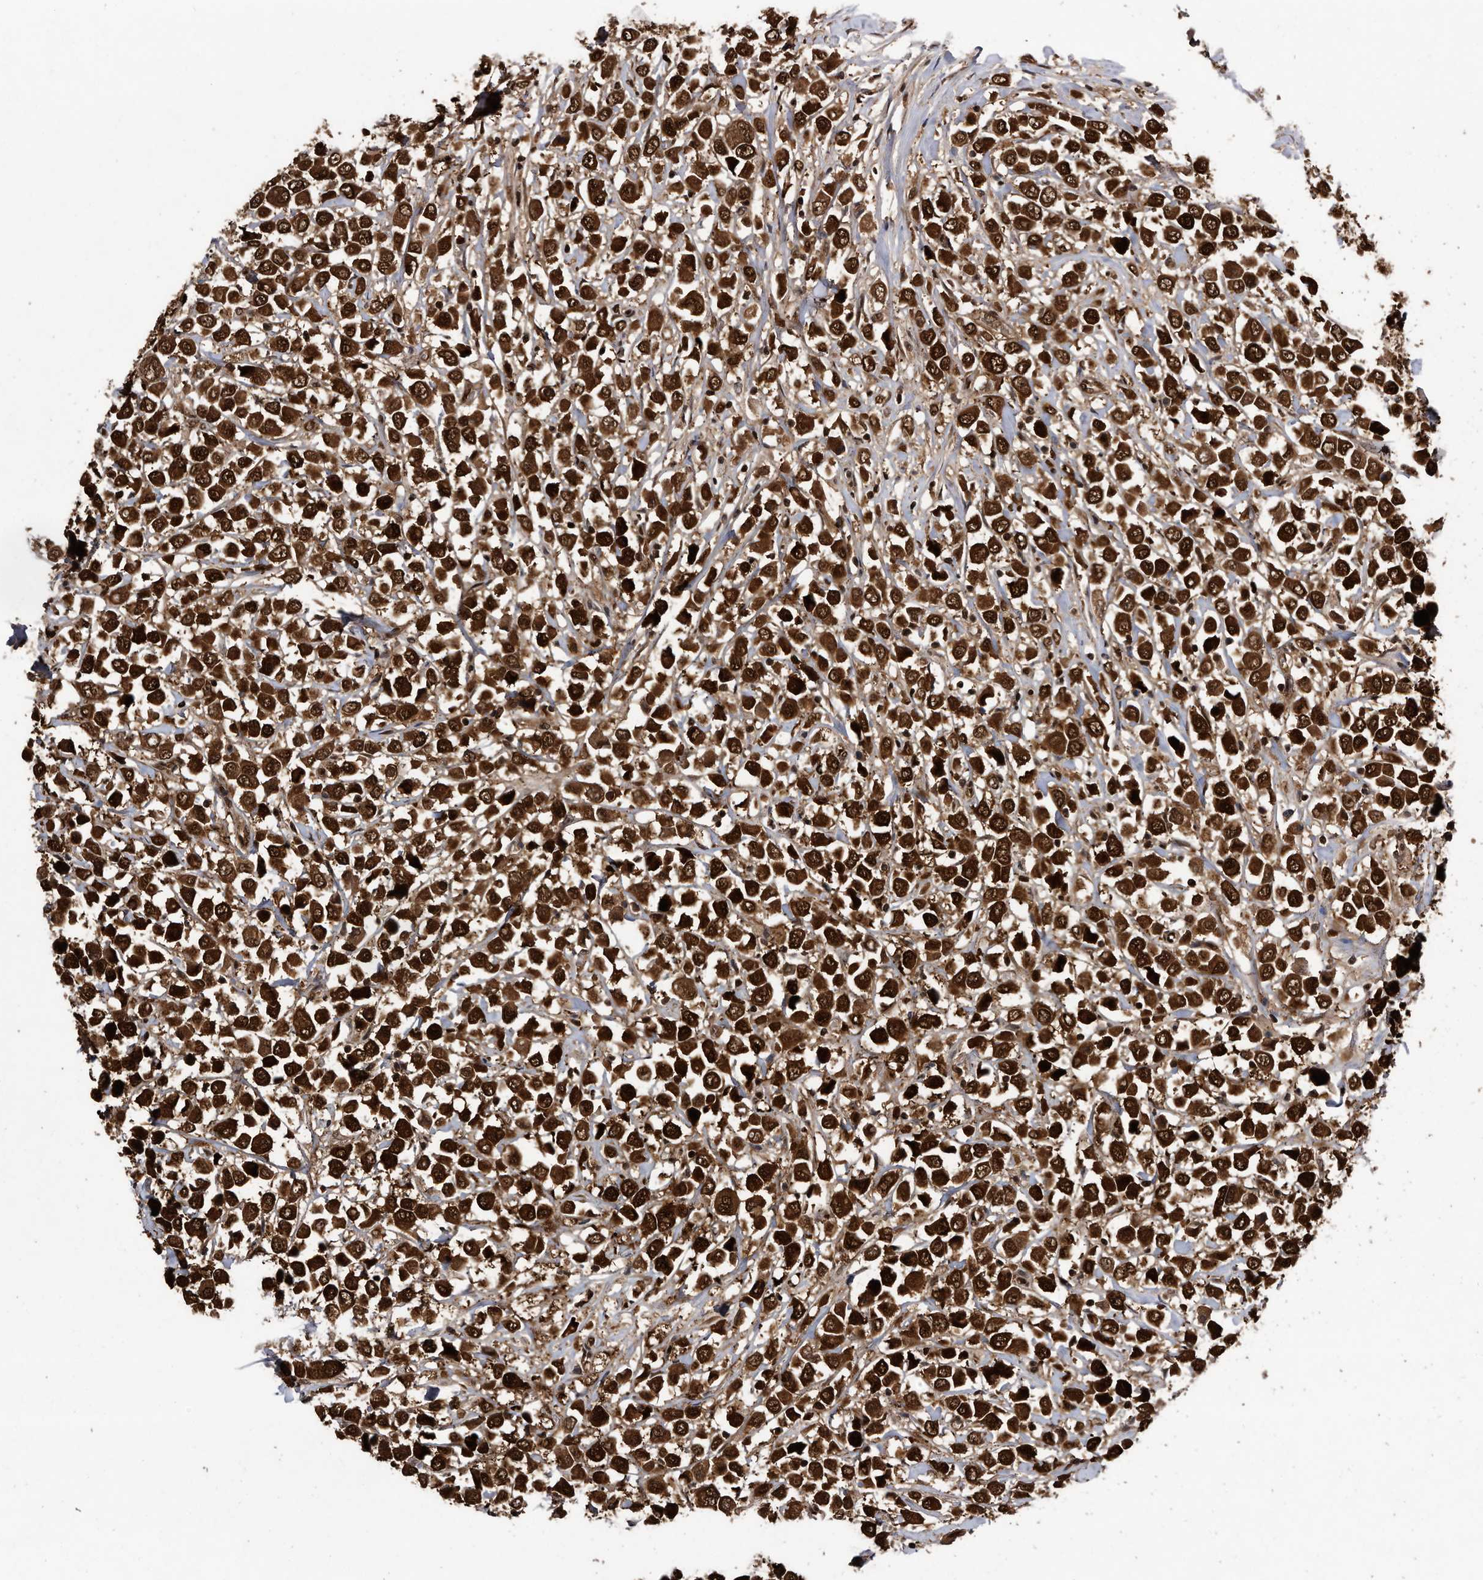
{"staining": {"intensity": "strong", "quantity": ">75%", "location": "cytoplasmic/membranous,nuclear"}, "tissue": "breast cancer", "cell_type": "Tumor cells", "image_type": "cancer", "snomed": [{"axis": "morphology", "description": "Duct carcinoma"}, {"axis": "topography", "description": "Breast"}], "caption": "The photomicrograph exhibits staining of breast intraductal carcinoma, revealing strong cytoplasmic/membranous and nuclear protein positivity (brown color) within tumor cells. (DAB (3,3'-diaminobenzidine) = brown stain, brightfield microscopy at high magnification).", "gene": "RAD23B", "patient": {"sex": "female", "age": 61}}